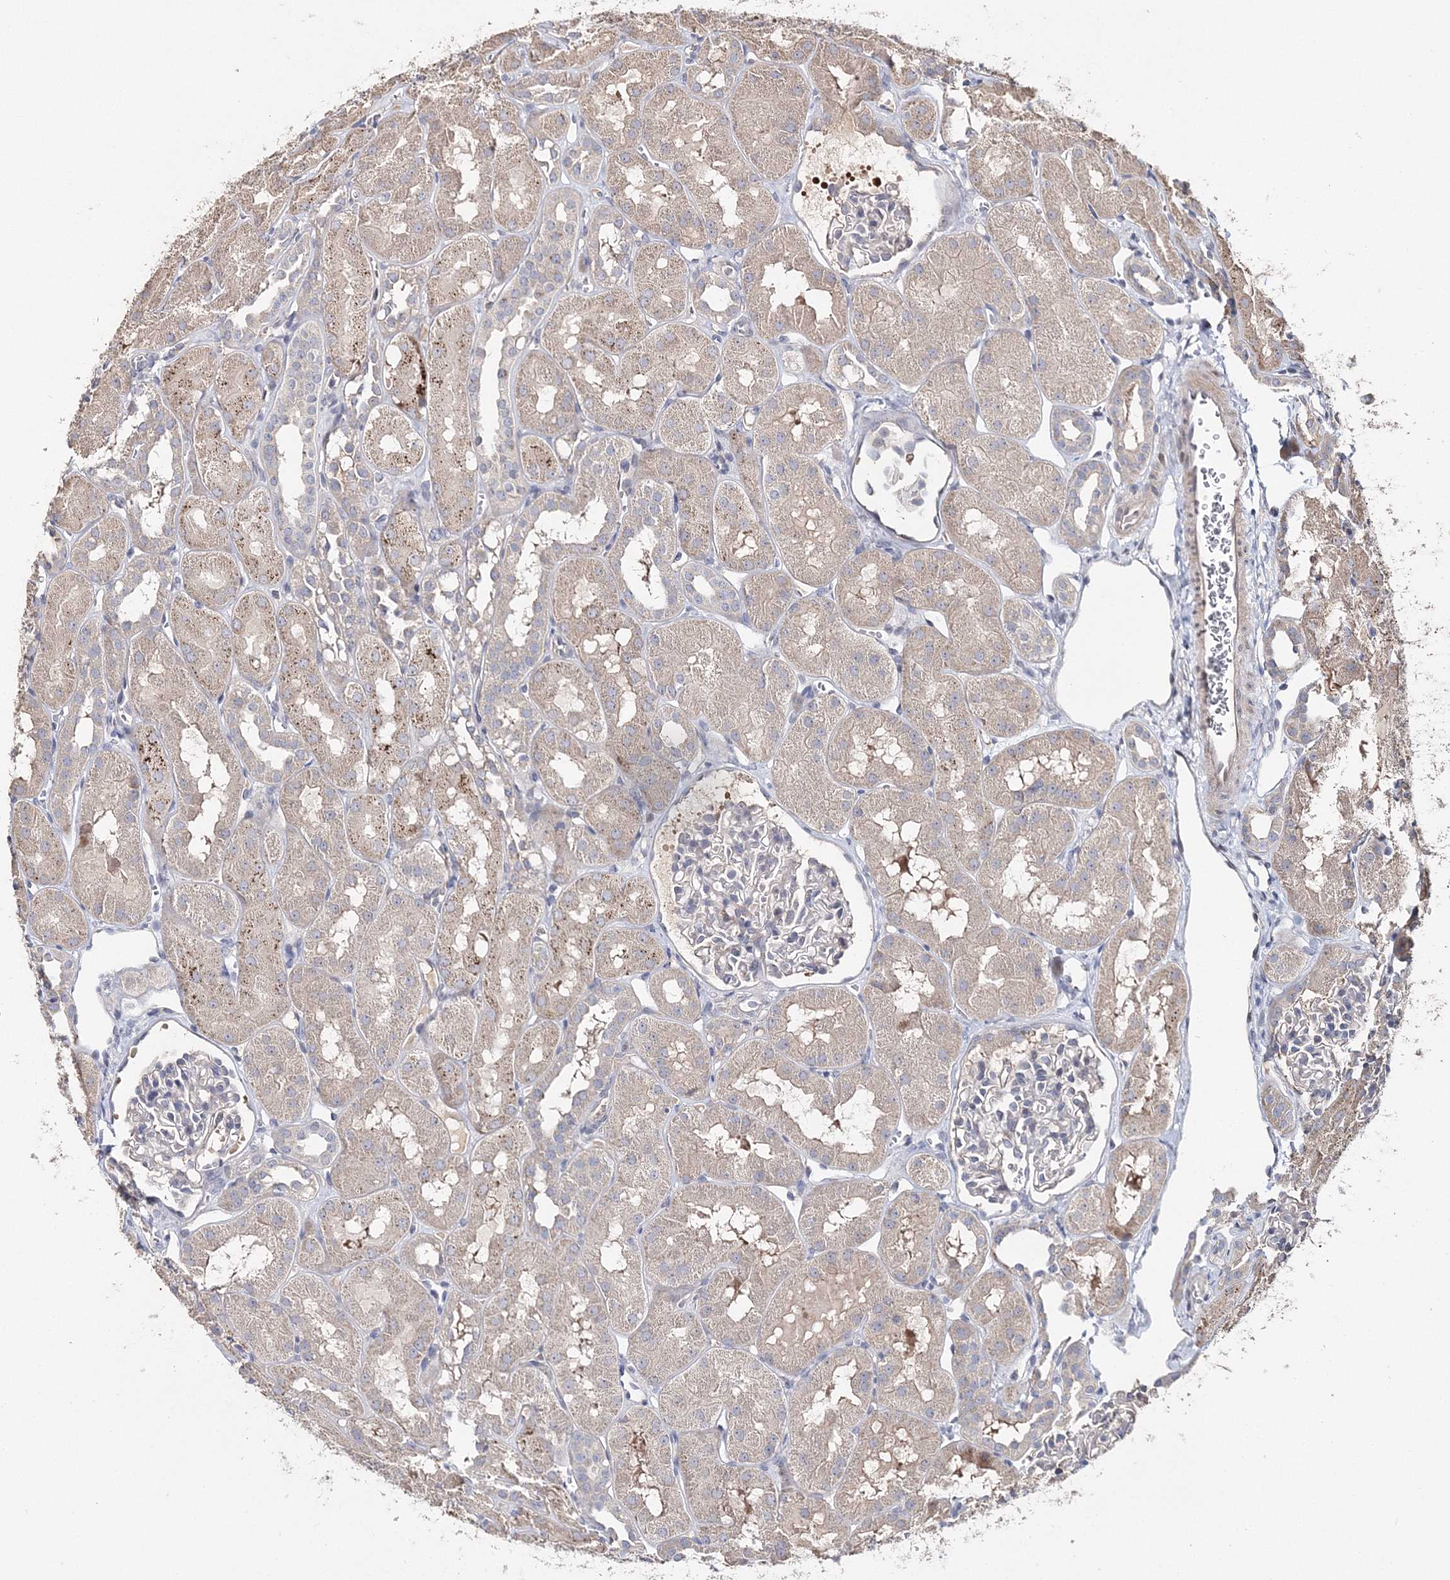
{"staining": {"intensity": "negative", "quantity": "none", "location": "none"}, "tissue": "kidney", "cell_type": "Cells in glomeruli", "image_type": "normal", "snomed": [{"axis": "morphology", "description": "Normal tissue, NOS"}, {"axis": "topography", "description": "Kidney"}, {"axis": "topography", "description": "Urinary bladder"}], "caption": "Unremarkable kidney was stained to show a protein in brown. There is no significant expression in cells in glomeruli.", "gene": "GJB5", "patient": {"sex": "male", "age": 16}}